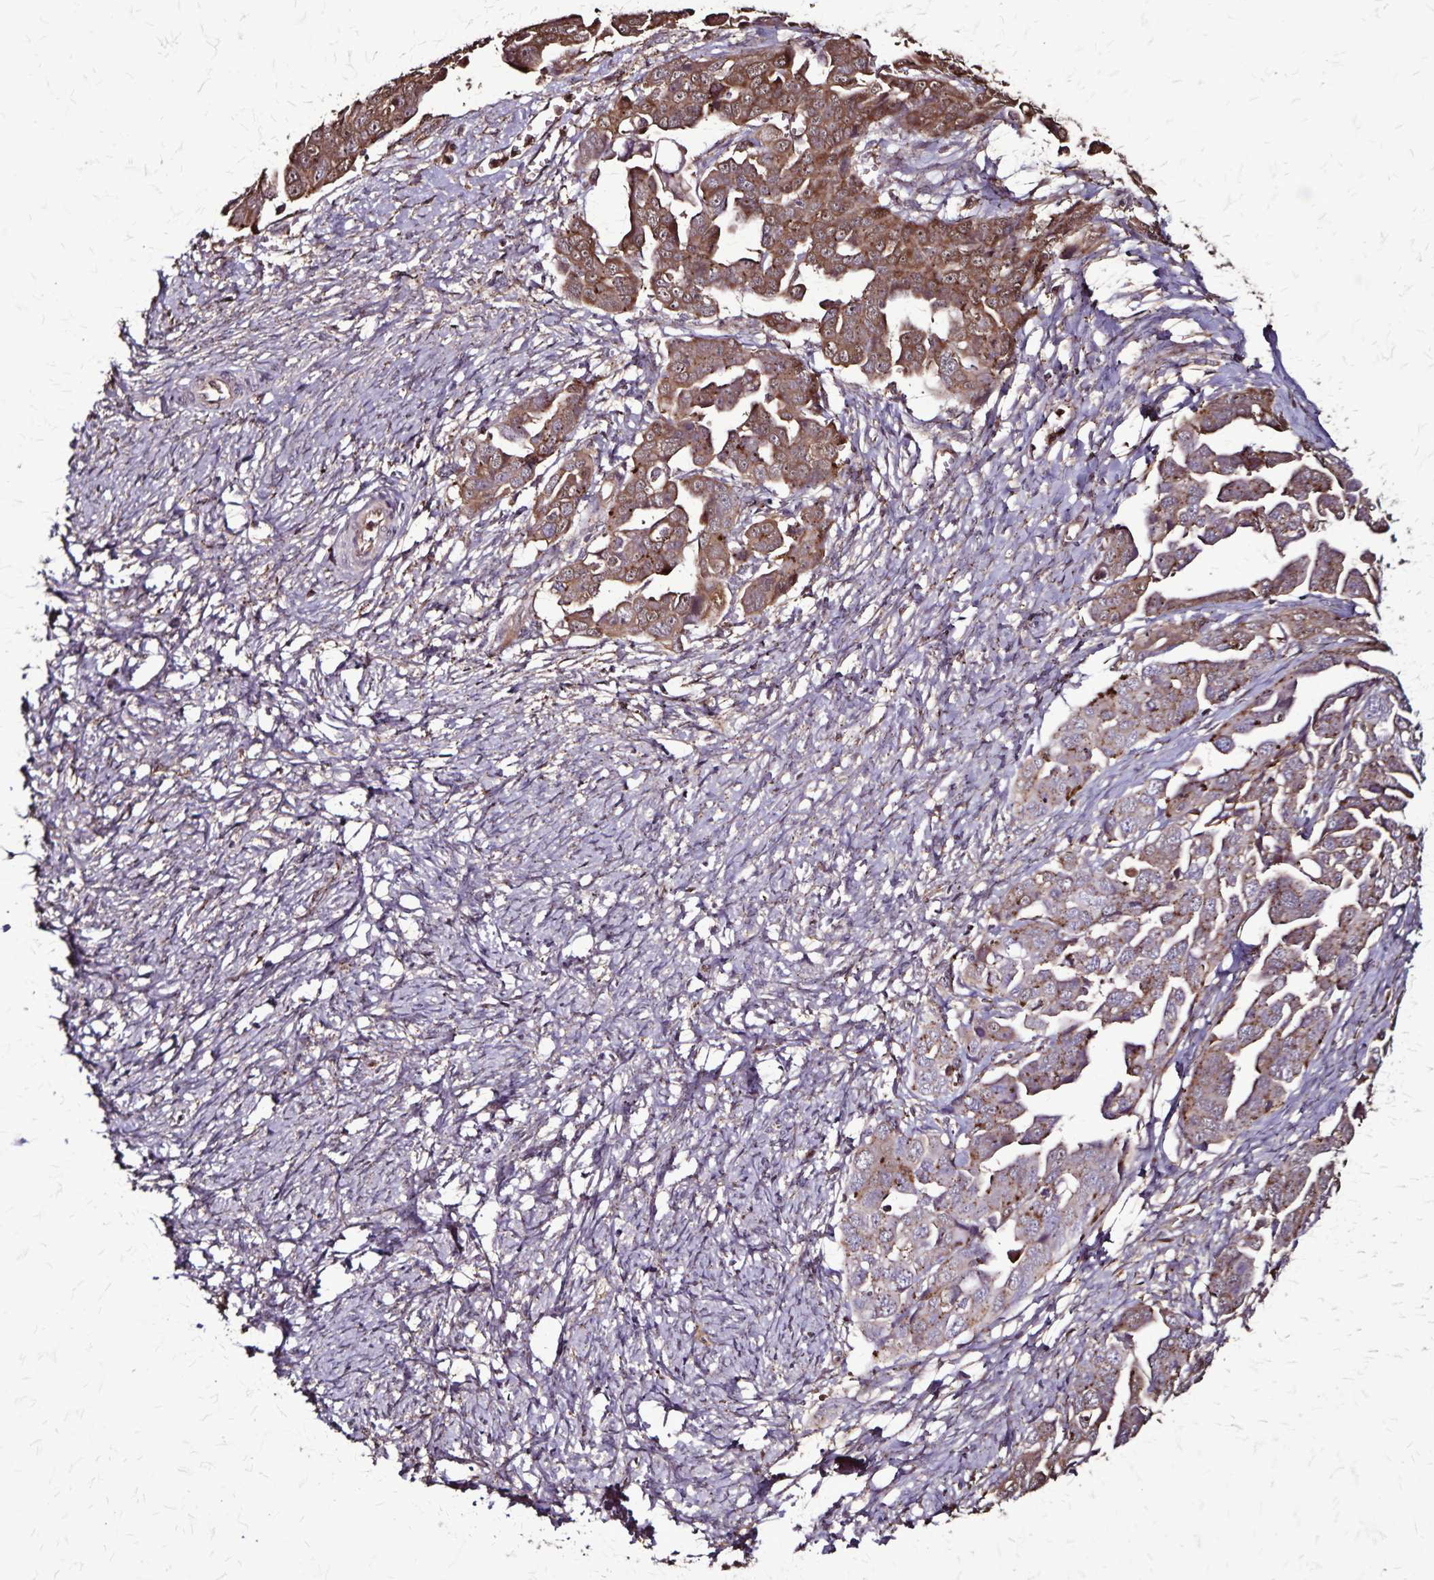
{"staining": {"intensity": "moderate", "quantity": "25%-75%", "location": "cytoplasmic/membranous"}, "tissue": "ovarian cancer", "cell_type": "Tumor cells", "image_type": "cancer", "snomed": [{"axis": "morphology", "description": "Cystadenocarcinoma, serous, NOS"}, {"axis": "topography", "description": "Ovary"}], "caption": "Ovarian cancer (serous cystadenocarcinoma) stained with immunohistochemistry demonstrates moderate cytoplasmic/membranous positivity in about 25%-75% of tumor cells.", "gene": "CHMP1B", "patient": {"sex": "female", "age": 59}}